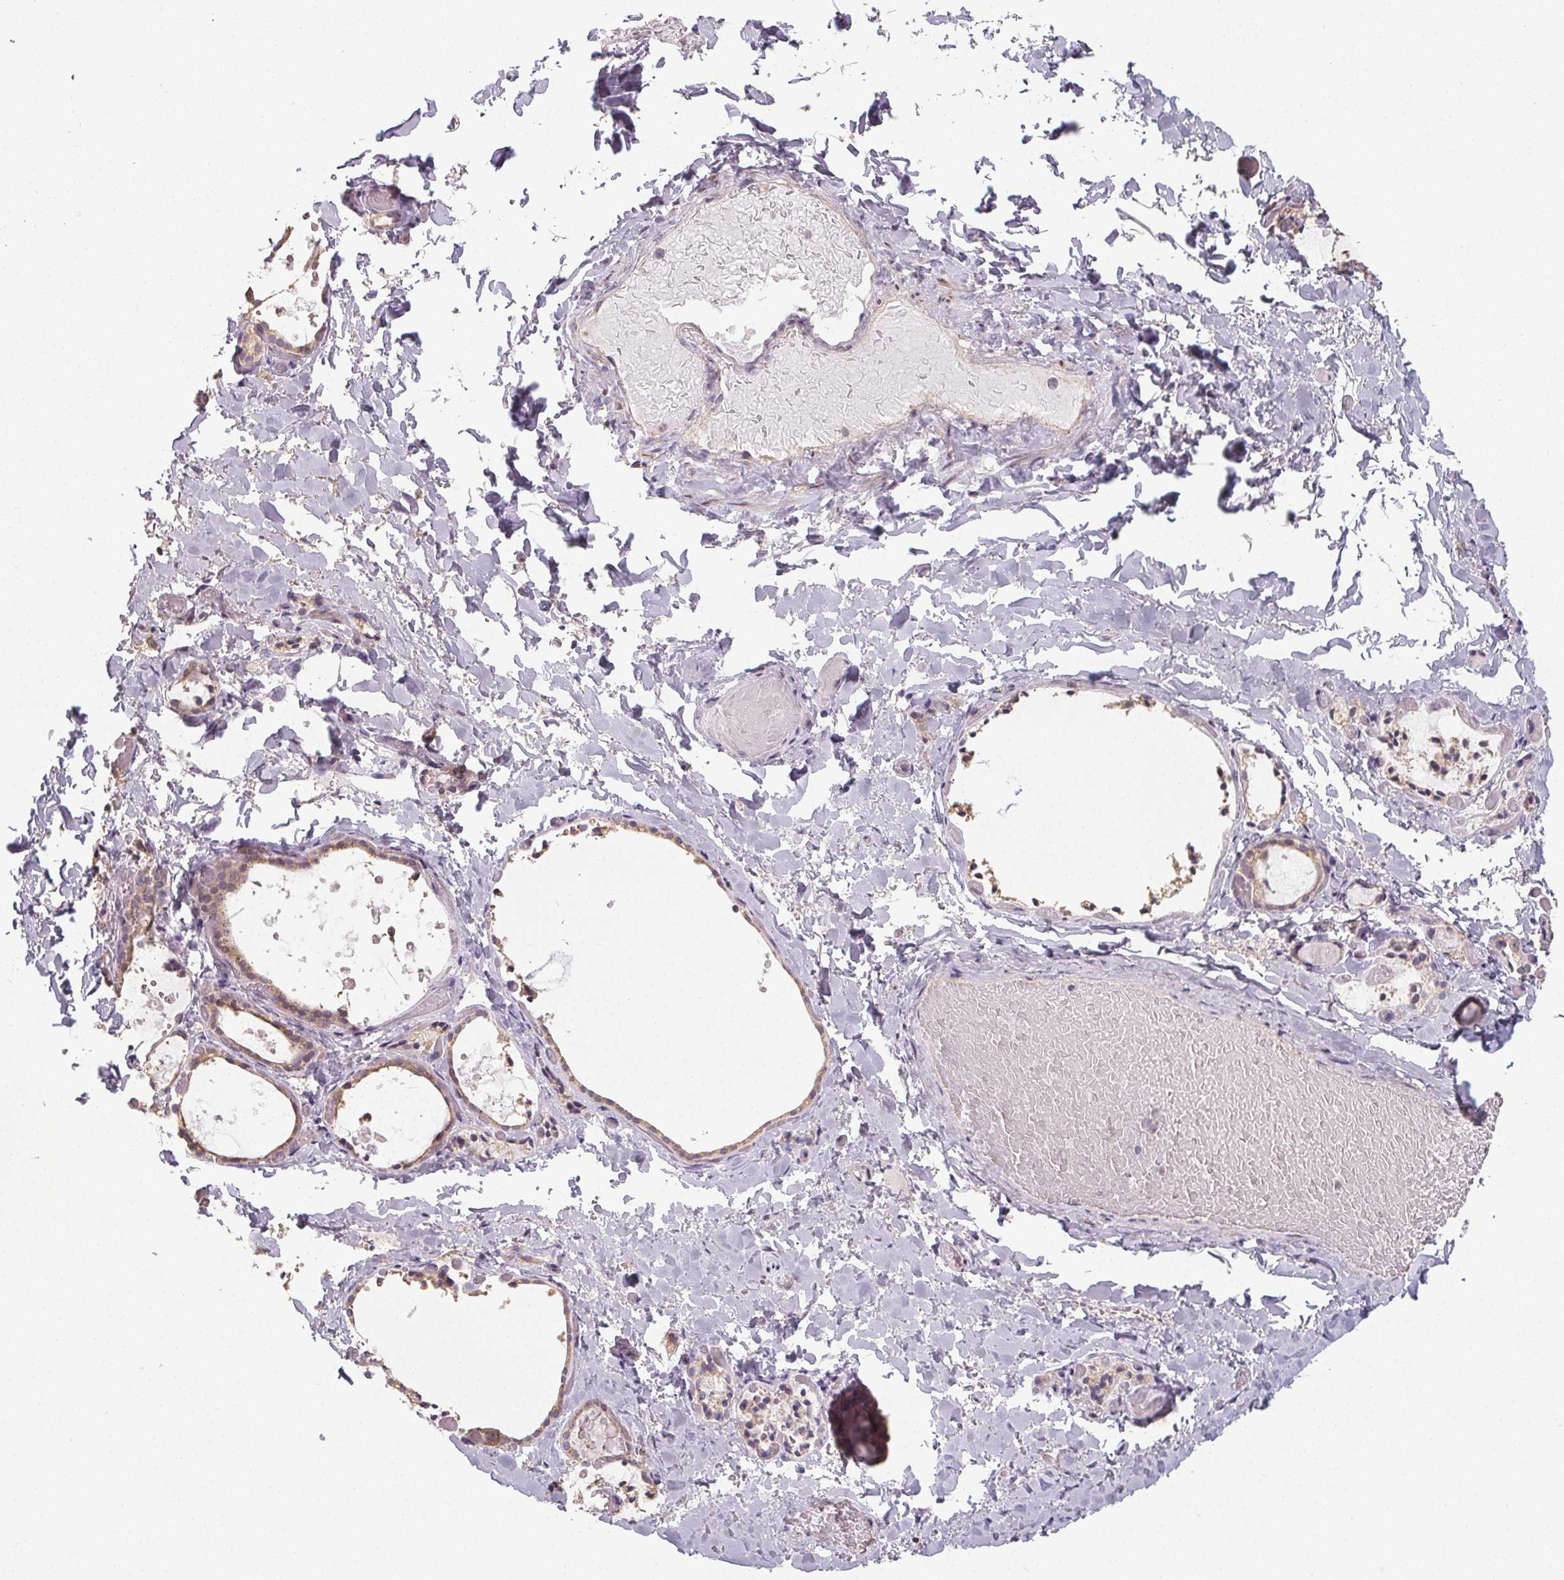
{"staining": {"intensity": "weak", "quantity": "25%-75%", "location": "cytoplasmic/membranous"}, "tissue": "thyroid gland", "cell_type": "Glandular cells", "image_type": "normal", "snomed": [{"axis": "morphology", "description": "Normal tissue, NOS"}, {"axis": "topography", "description": "Thyroid gland"}], "caption": "About 25%-75% of glandular cells in normal thyroid gland exhibit weak cytoplasmic/membranous protein expression as visualized by brown immunohistochemical staining.", "gene": "SLC26A2", "patient": {"sex": "female", "age": 56}}